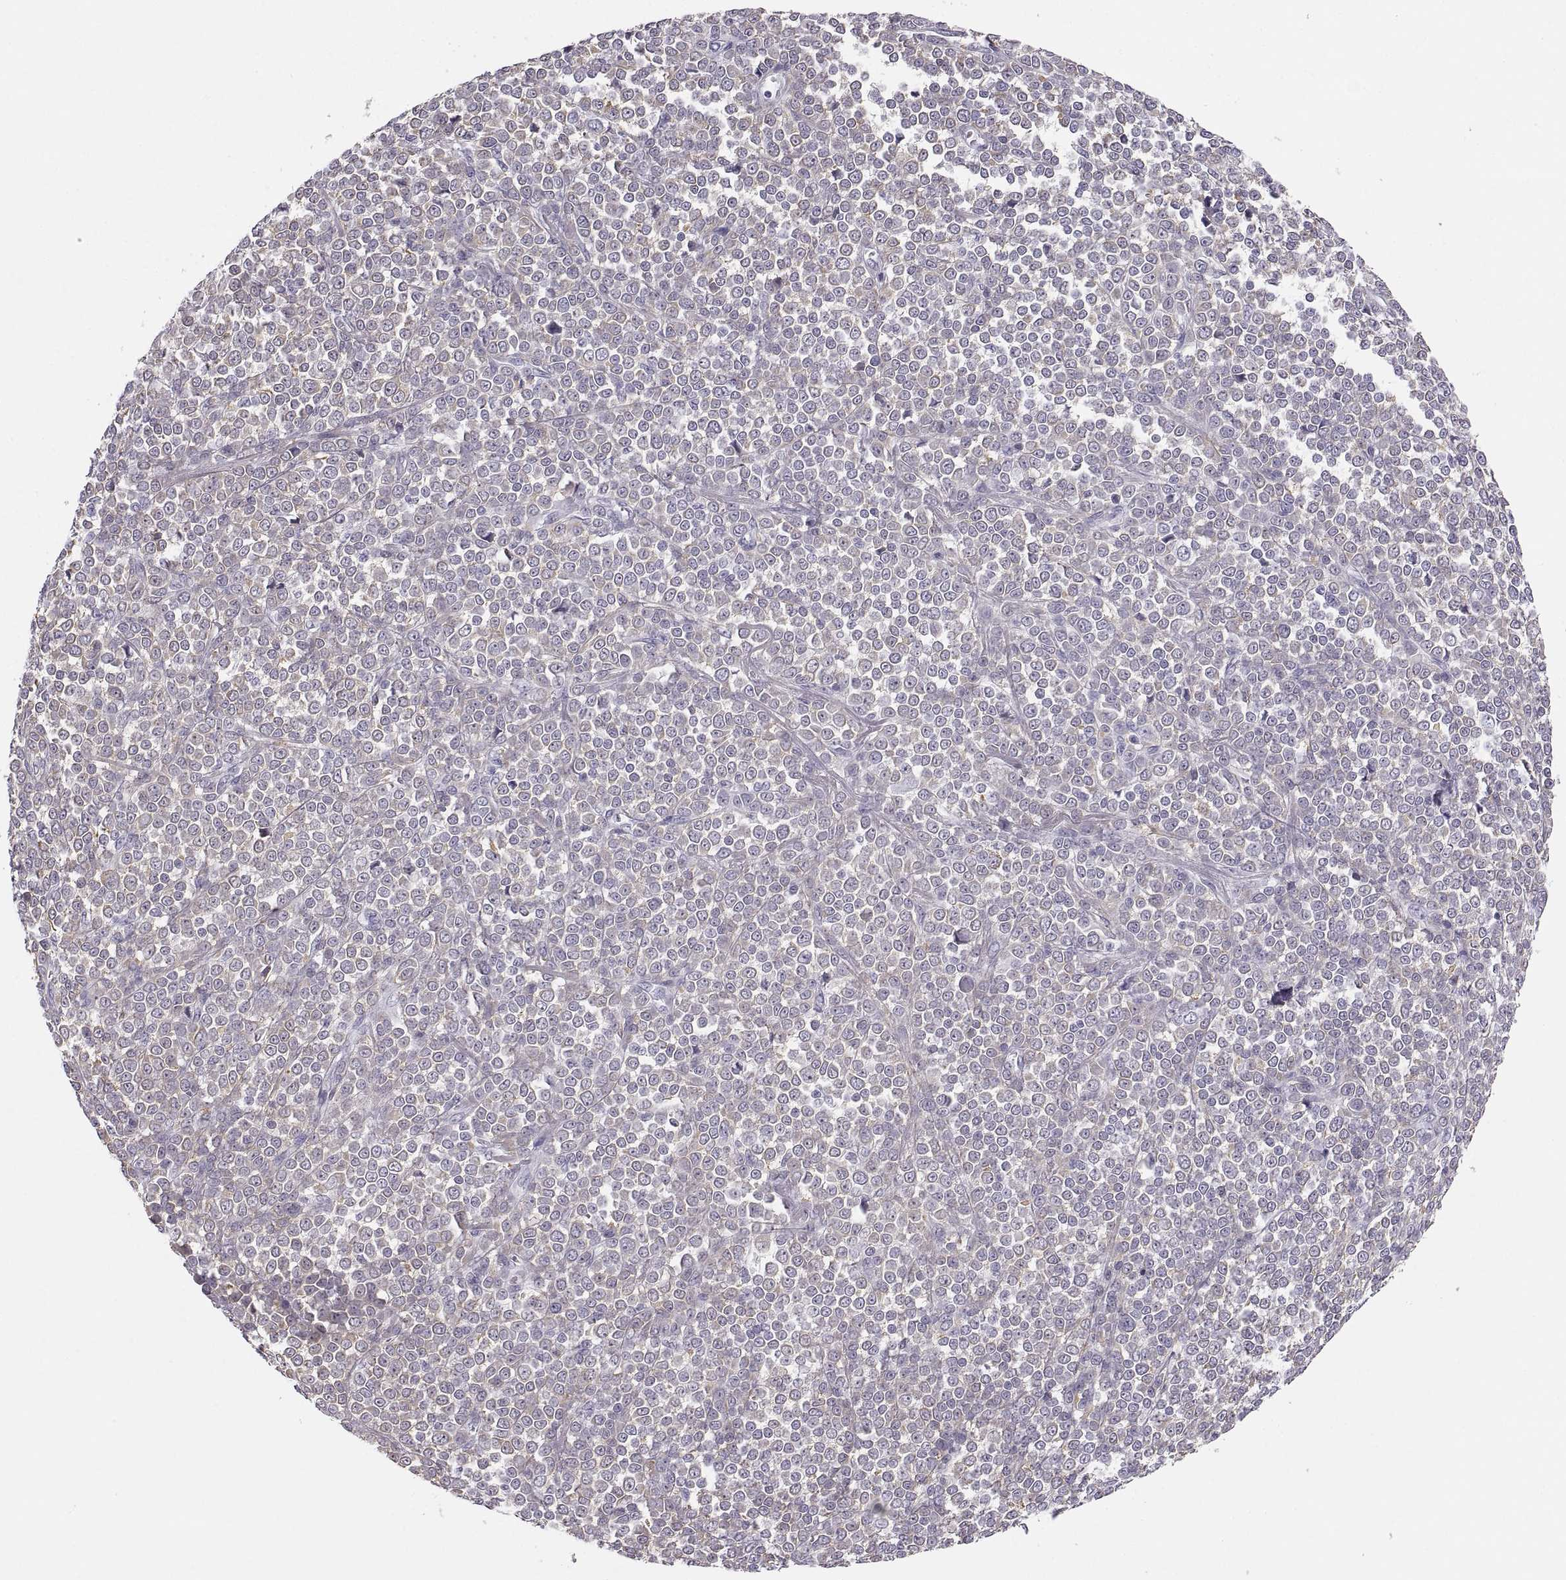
{"staining": {"intensity": "negative", "quantity": "none", "location": "none"}, "tissue": "melanoma", "cell_type": "Tumor cells", "image_type": "cancer", "snomed": [{"axis": "morphology", "description": "Malignant melanoma, NOS"}, {"axis": "topography", "description": "Skin"}], "caption": "Tumor cells are negative for brown protein staining in melanoma.", "gene": "C3orf22", "patient": {"sex": "female", "age": 95}}